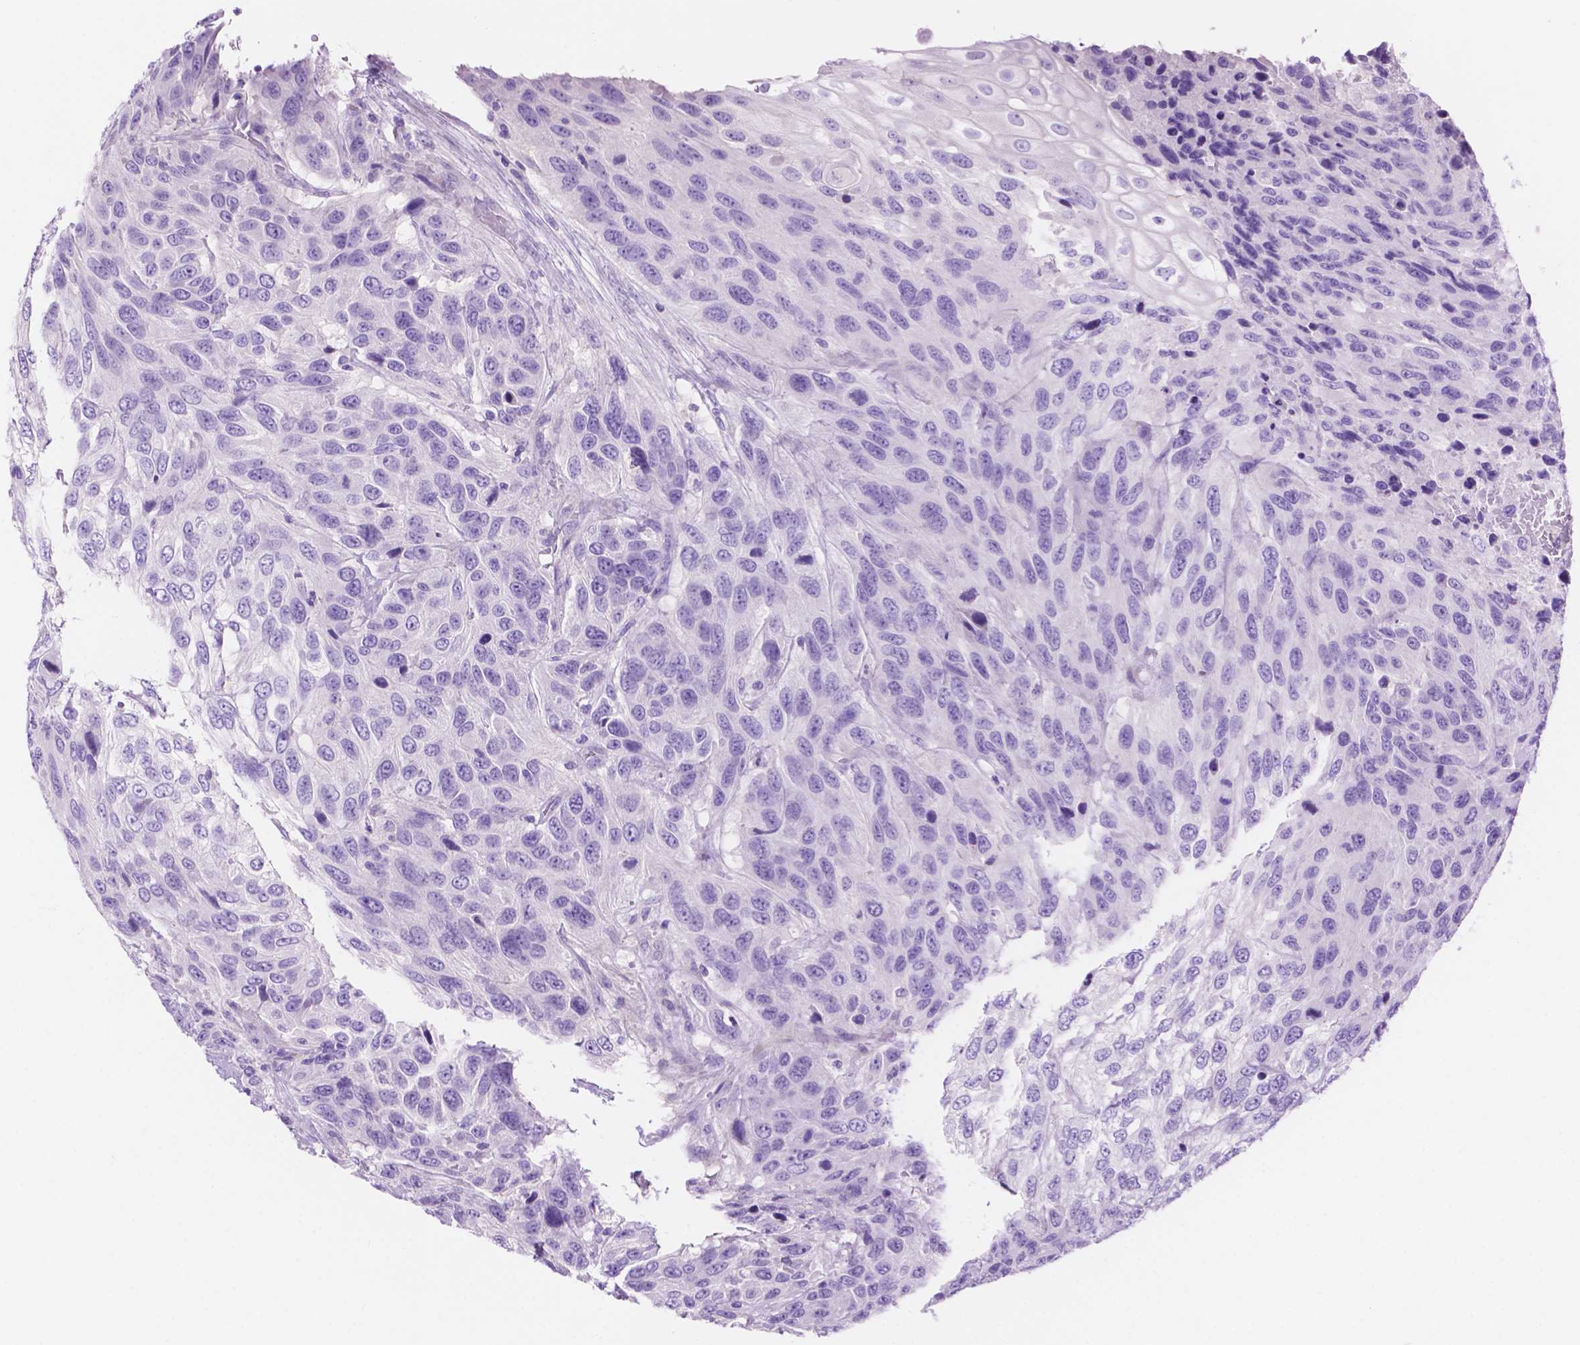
{"staining": {"intensity": "negative", "quantity": "none", "location": "none"}, "tissue": "urothelial cancer", "cell_type": "Tumor cells", "image_type": "cancer", "snomed": [{"axis": "morphology", "description": "Urothelial carcinoma, High grade"}, {"axis": "topography", "description": "Urinary bladder"}], "caption": "This micrograph is of urothelial carcinoma (high-grade) stained with immunohistochemistry to label a protein in brown with the nuclei are counter-stained blue. There is no positivity in tumor cells. (Stains: DAB (3,3'-diaminobenzidine) IHC with hematoxylin counter stain, Microscopy: brightfield microscopy at high magnification).", "gene": "IGFN1", "patient": {"sex": "female", "age": 70}}